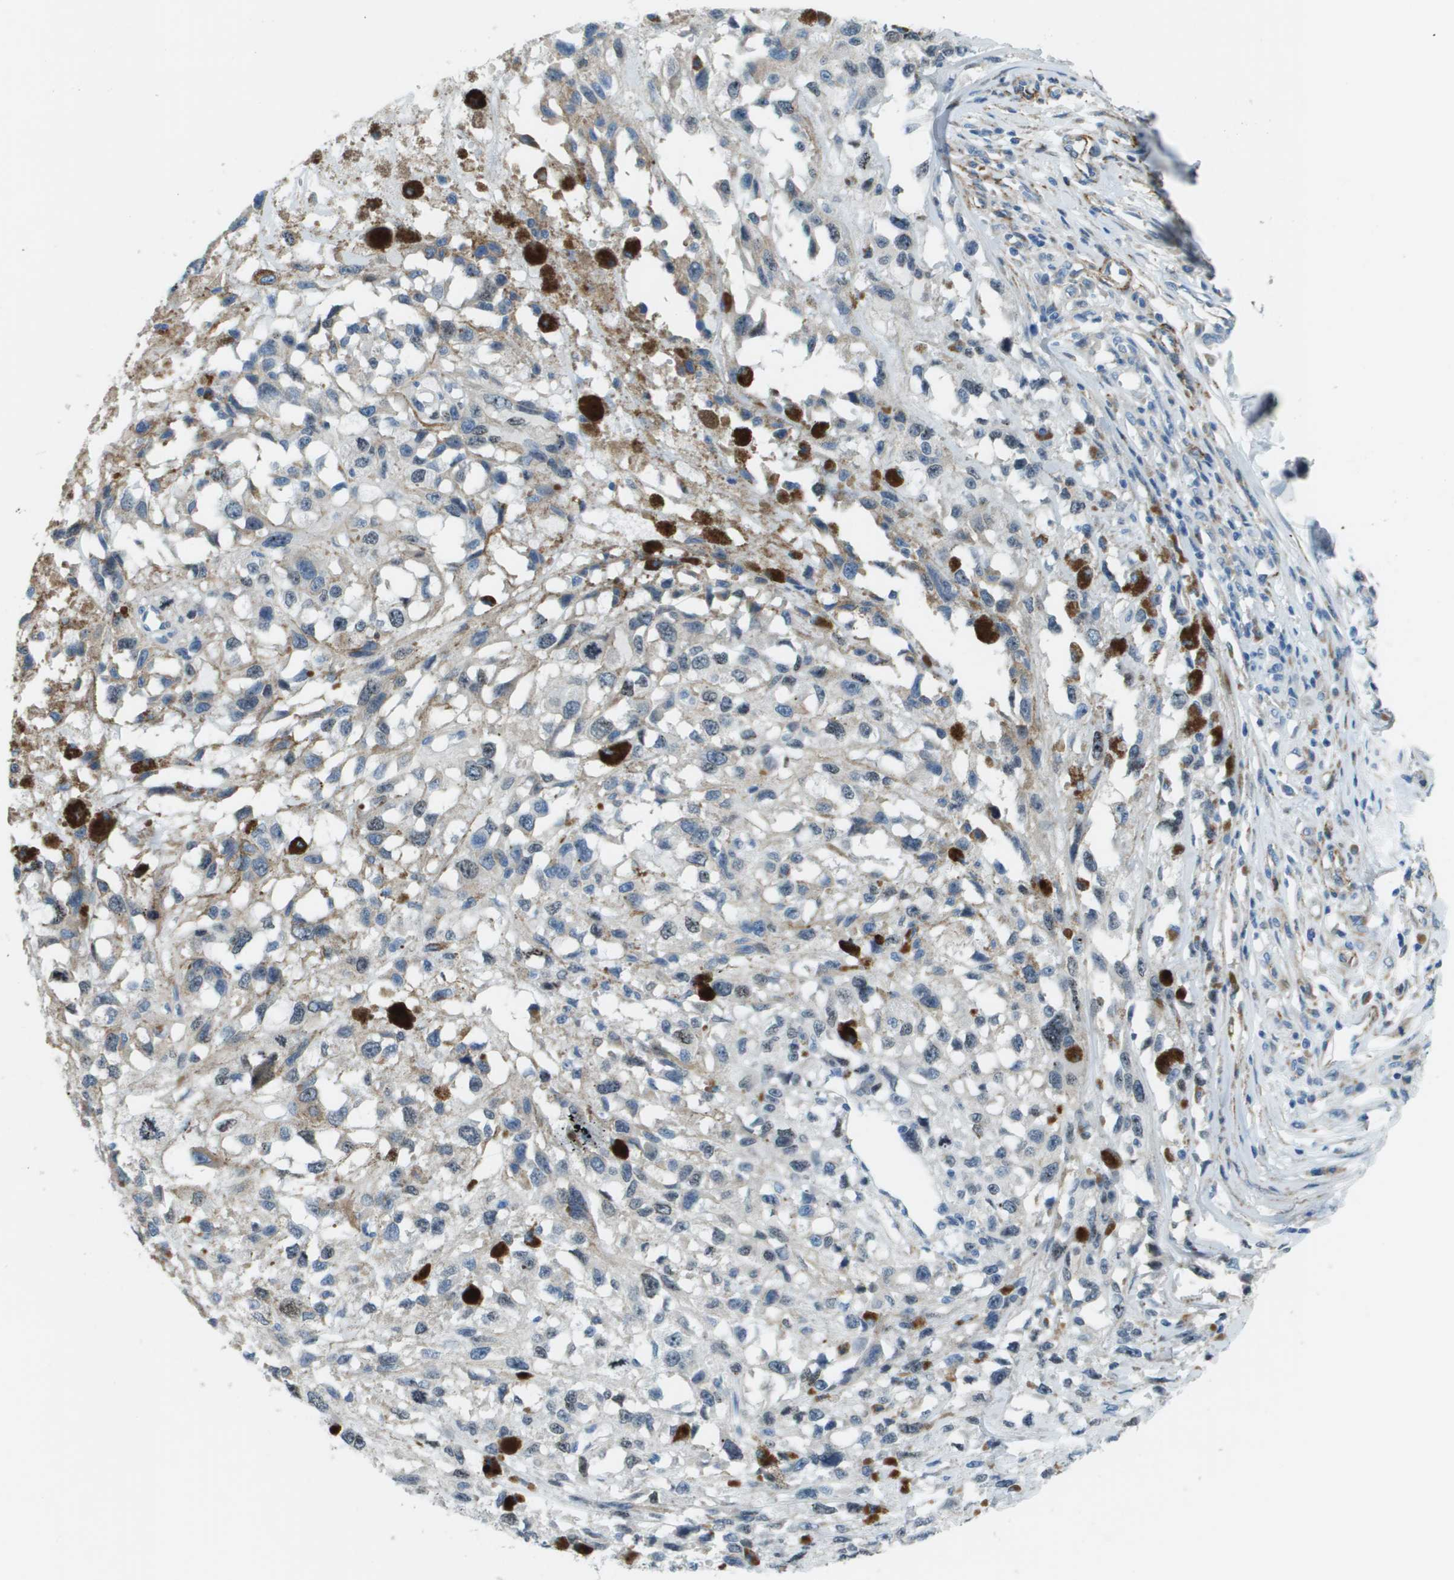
{"staining": {"intensity": "weak", "quantity": "<25%", "location": "cytoplasmic/membranous"}, "tissue": "melanoma", "cell_type": "Tumor cells", "image_type": "cancer", "snomed": [{"axis": "morphology", "description": "Malignant melanoma, Metastatic site"}, {"axis": "topography", "description": "Lymph node"}], "caption": "Tumor cells are negative for protein expression in human melanoma. Nuclei are stained in blue.", "gene": "SDC1", "patient": {"sex": "male", "age": 59}}